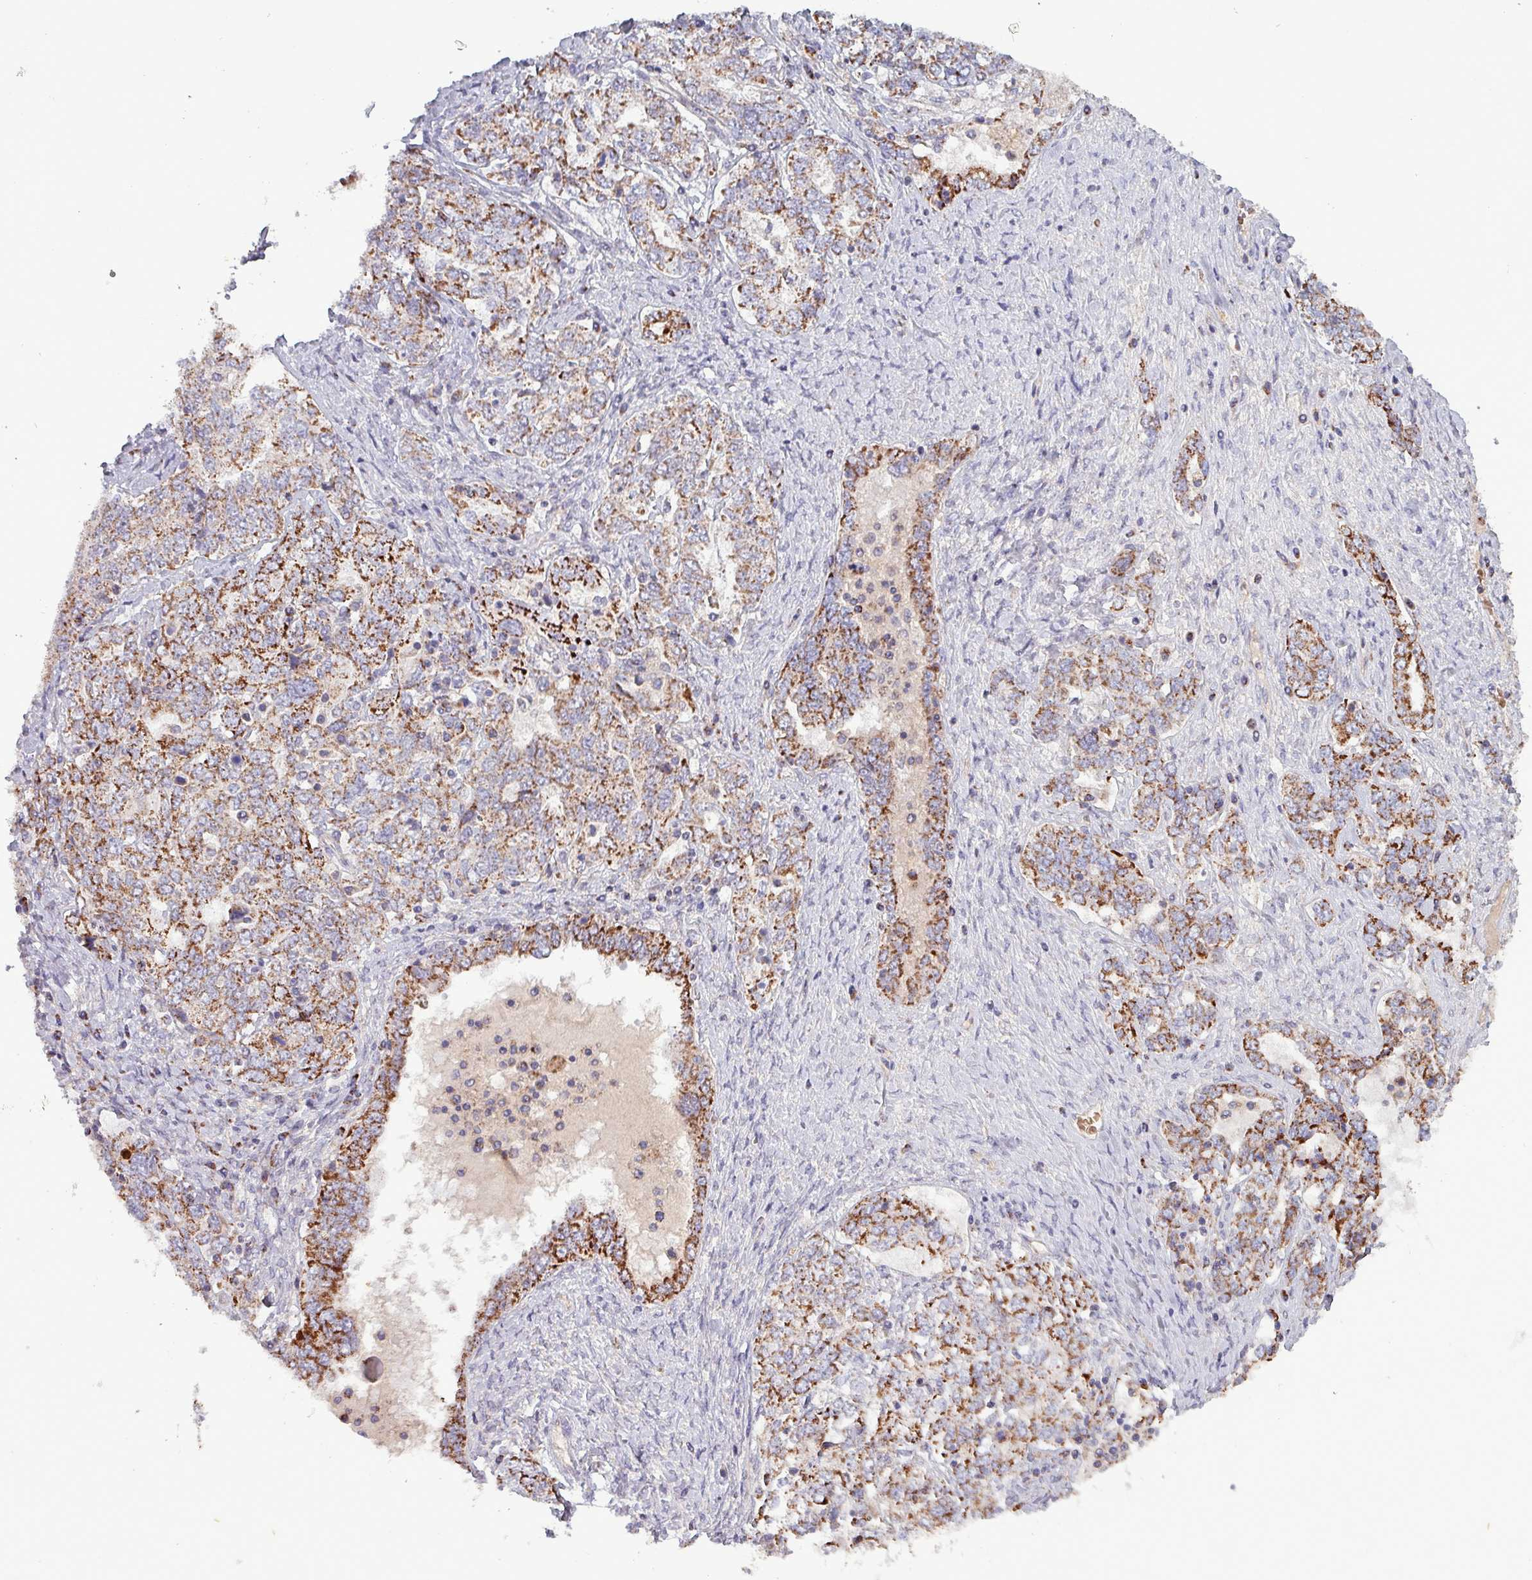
{"staining": {"intensity": "strong", "quantity": ">75%", "location": "cytoplasmic/membranous"}, "tissue": "ovarian cancer", "cell_type": "Tumor cells", "image_type": "cancer", "snomed": [{"axis": "morphology", "description": "Carcinoma, endometroid"}, {"axis": "topography", "description": "Ovary"}], "caption": "Immunohistochemical staining of ovarian cancer (endometroid carcinoma) displays strong cytoplasmic/membranous protein expression in about >75% of tumor cells.", "gene": "ZNF322", "patient": {"sex": "female", "age": 62}}